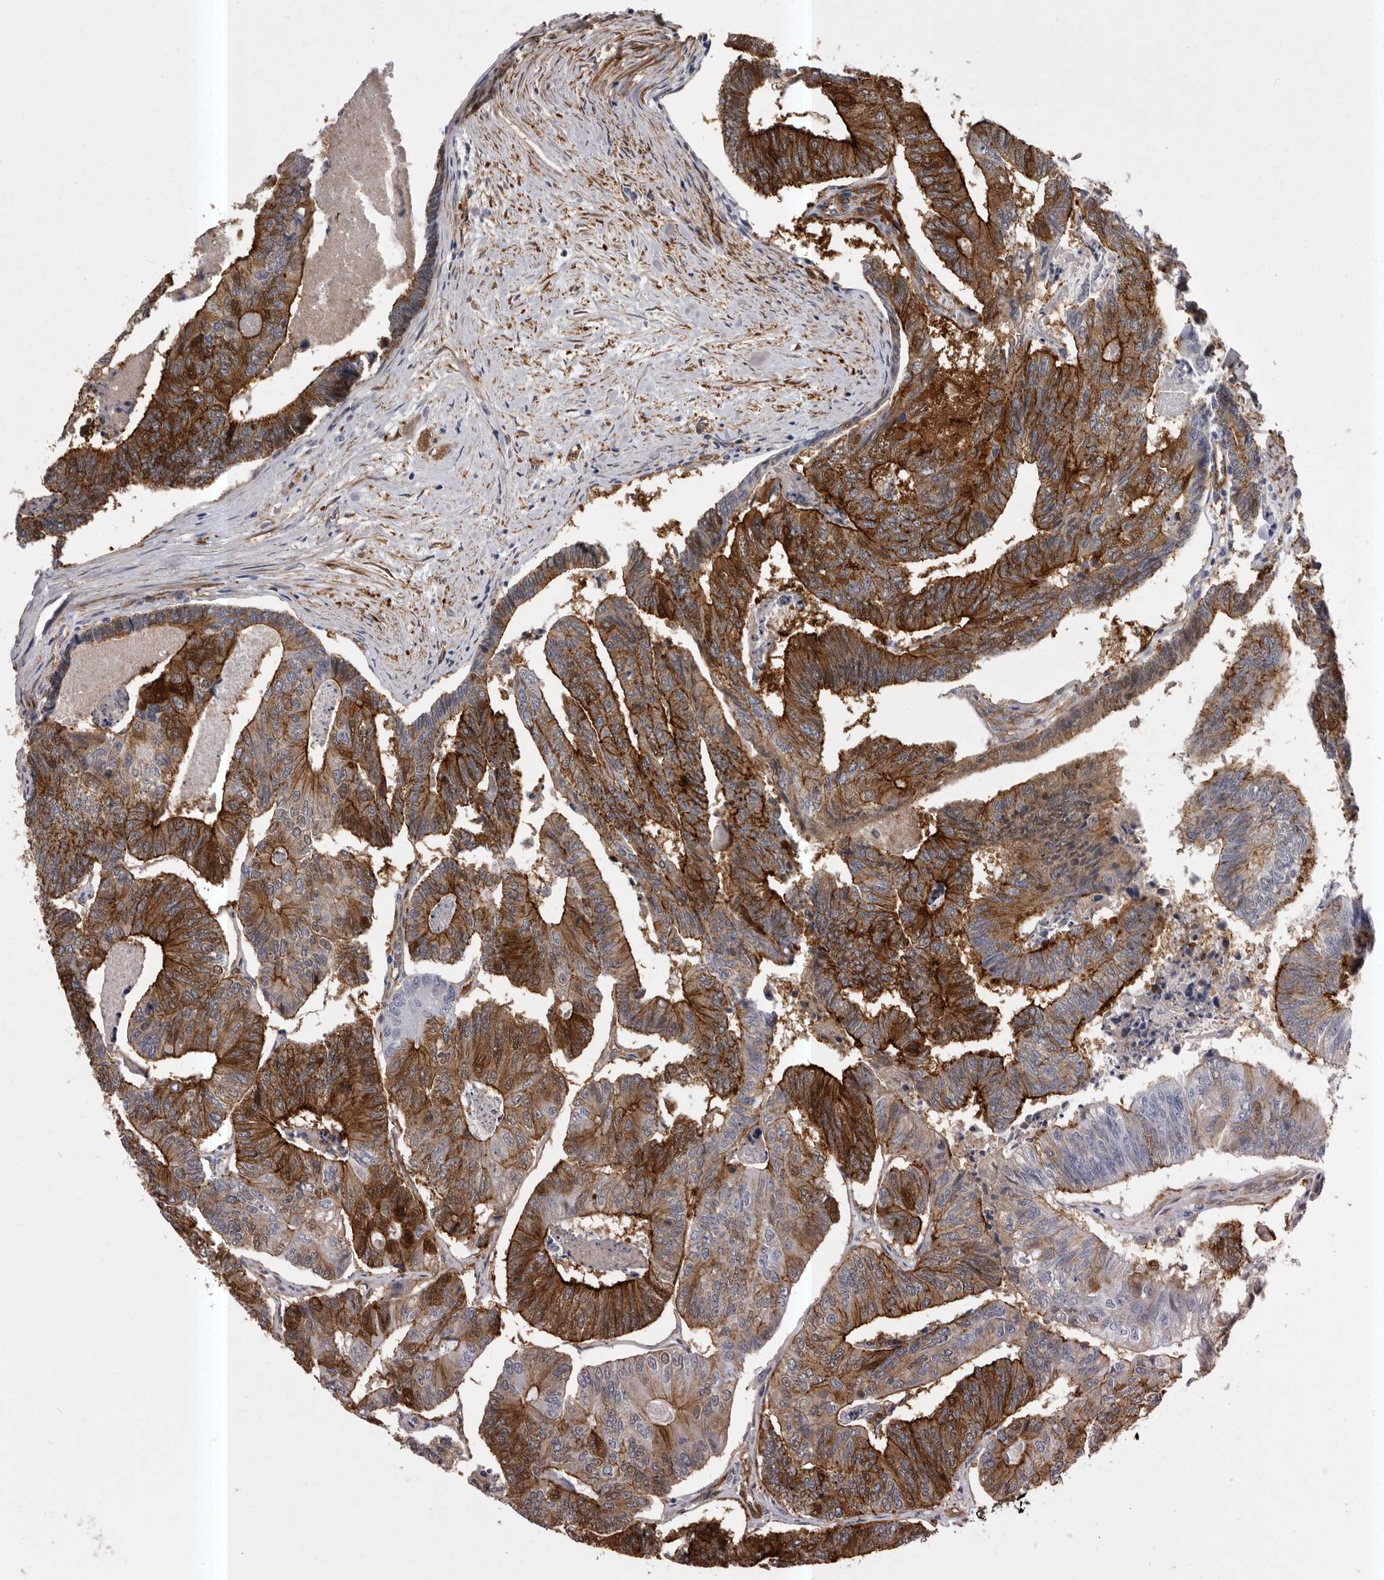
{"staining": {"intensity": "strong", "quantity": "25%-75%", "location": "cytoplasmic/membranous"}, "tissue": "colorectal cancer", "cell_type": "Tumor cells", "image_type": "cancer", "snomed": [{"axis": "morphology", "description": "Adenocarcinoma, NOS"}, {"axis": "topography", "description": "Colon"}], "caption": "Strong cytoplasmic/membranous protein expression is seen in about 25%-75% of tumor cells in colorectal adenocarcinoma.", "gene": "ENAH", "patient": {"sex": "female", "age": 67}}